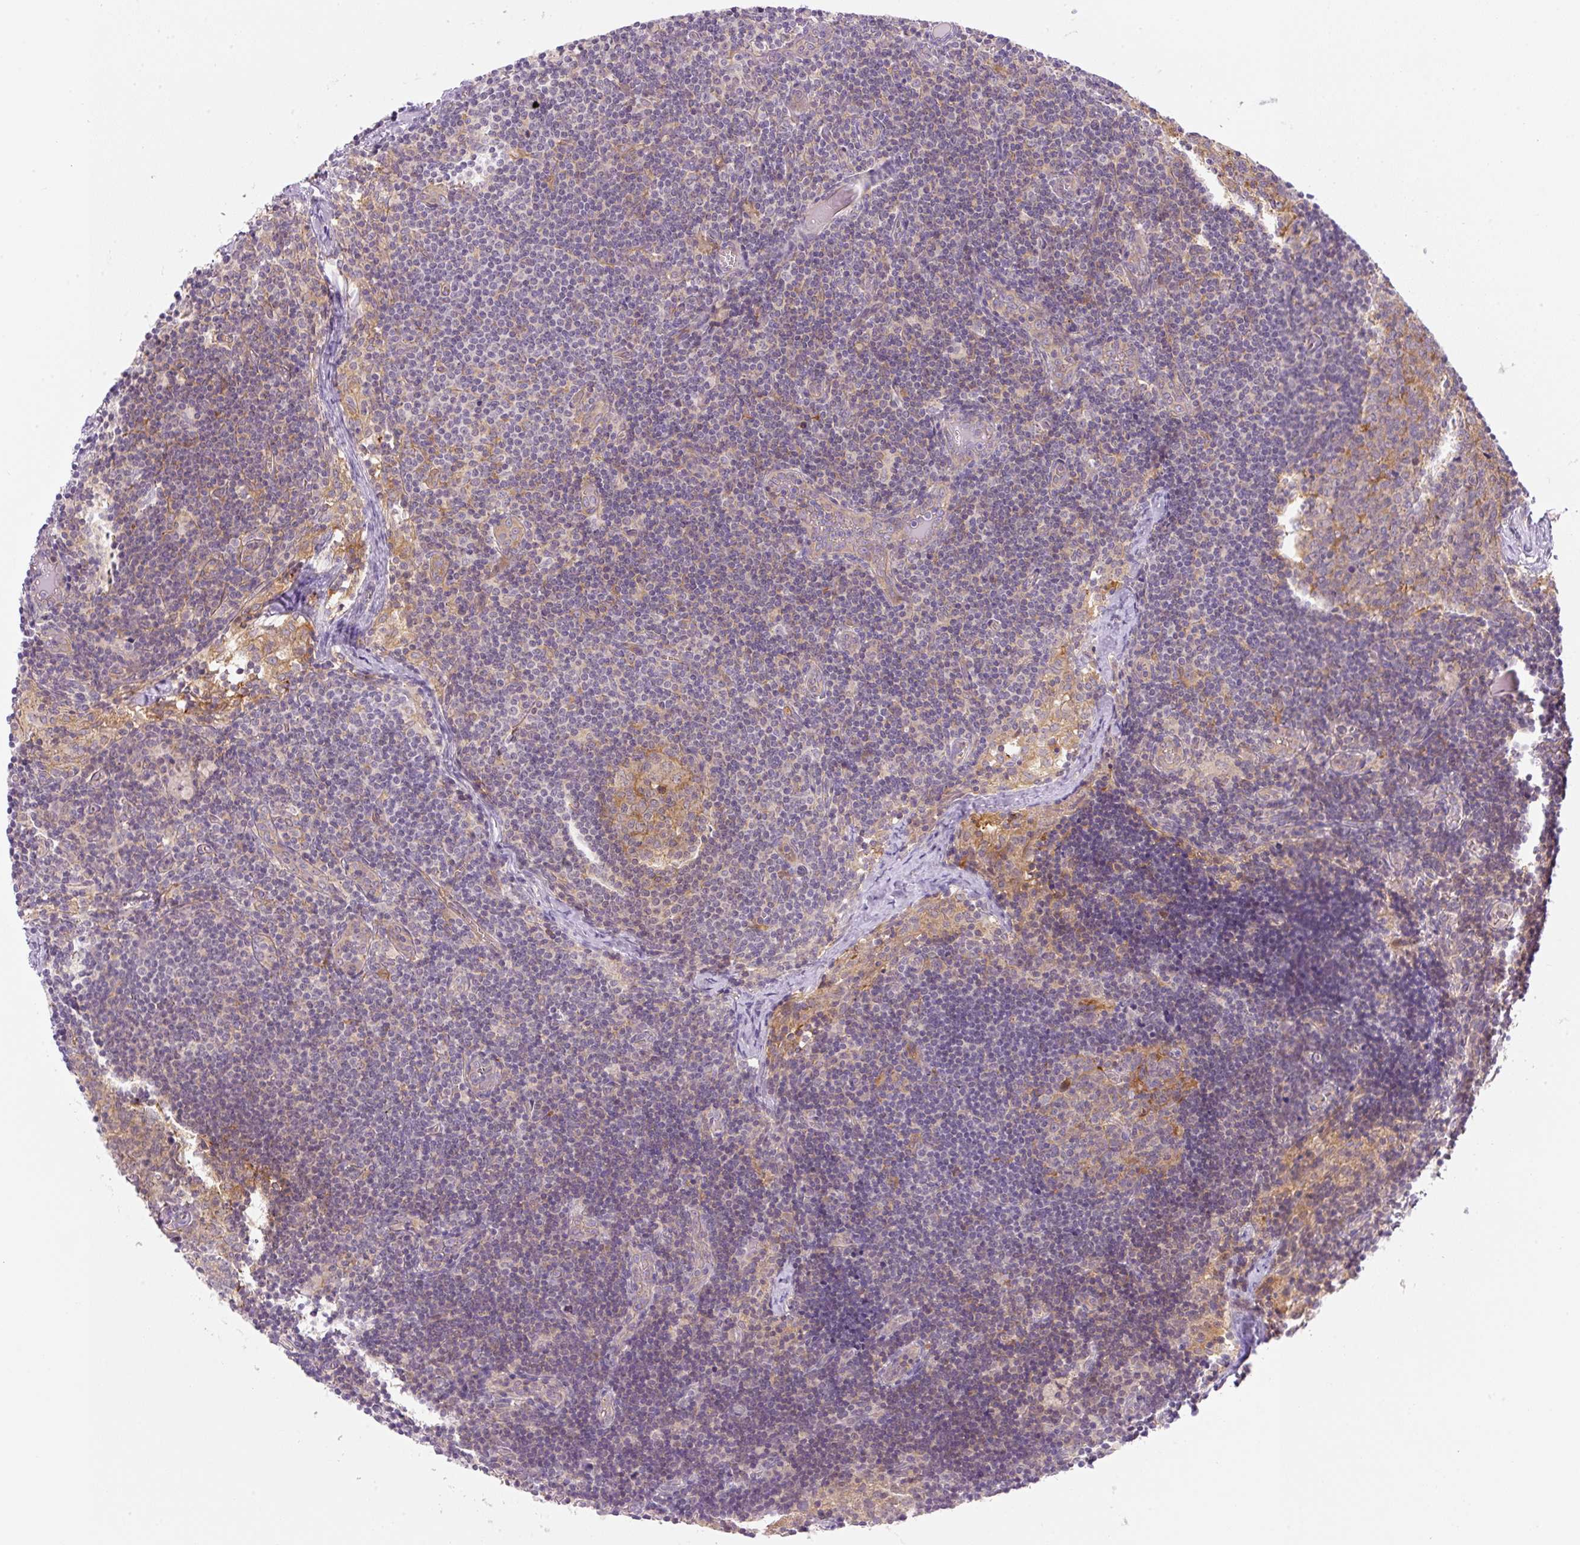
{"staining": {"intensity": "weak", "quantity": "<25%", "location": "cytoplasmic/membranous"}, "tissue": "lymph node", "cell_type": "Germinal center cells", "image_type": "normal", "snomed": [{"axis": "morphology", "description": "Normal tissue, NOS"}, {"axis": "topography", "description": "Lymph node"}], "caption": "An IHC image of normal lymph node is shown. There is no staining in germinal center cells of lymph node. (Brightfield microscopy of DAB immunohistochemistry (IHC) at high magnification).", "gene": "OMA1", "patient": {"sex": "female", "age": 31}}